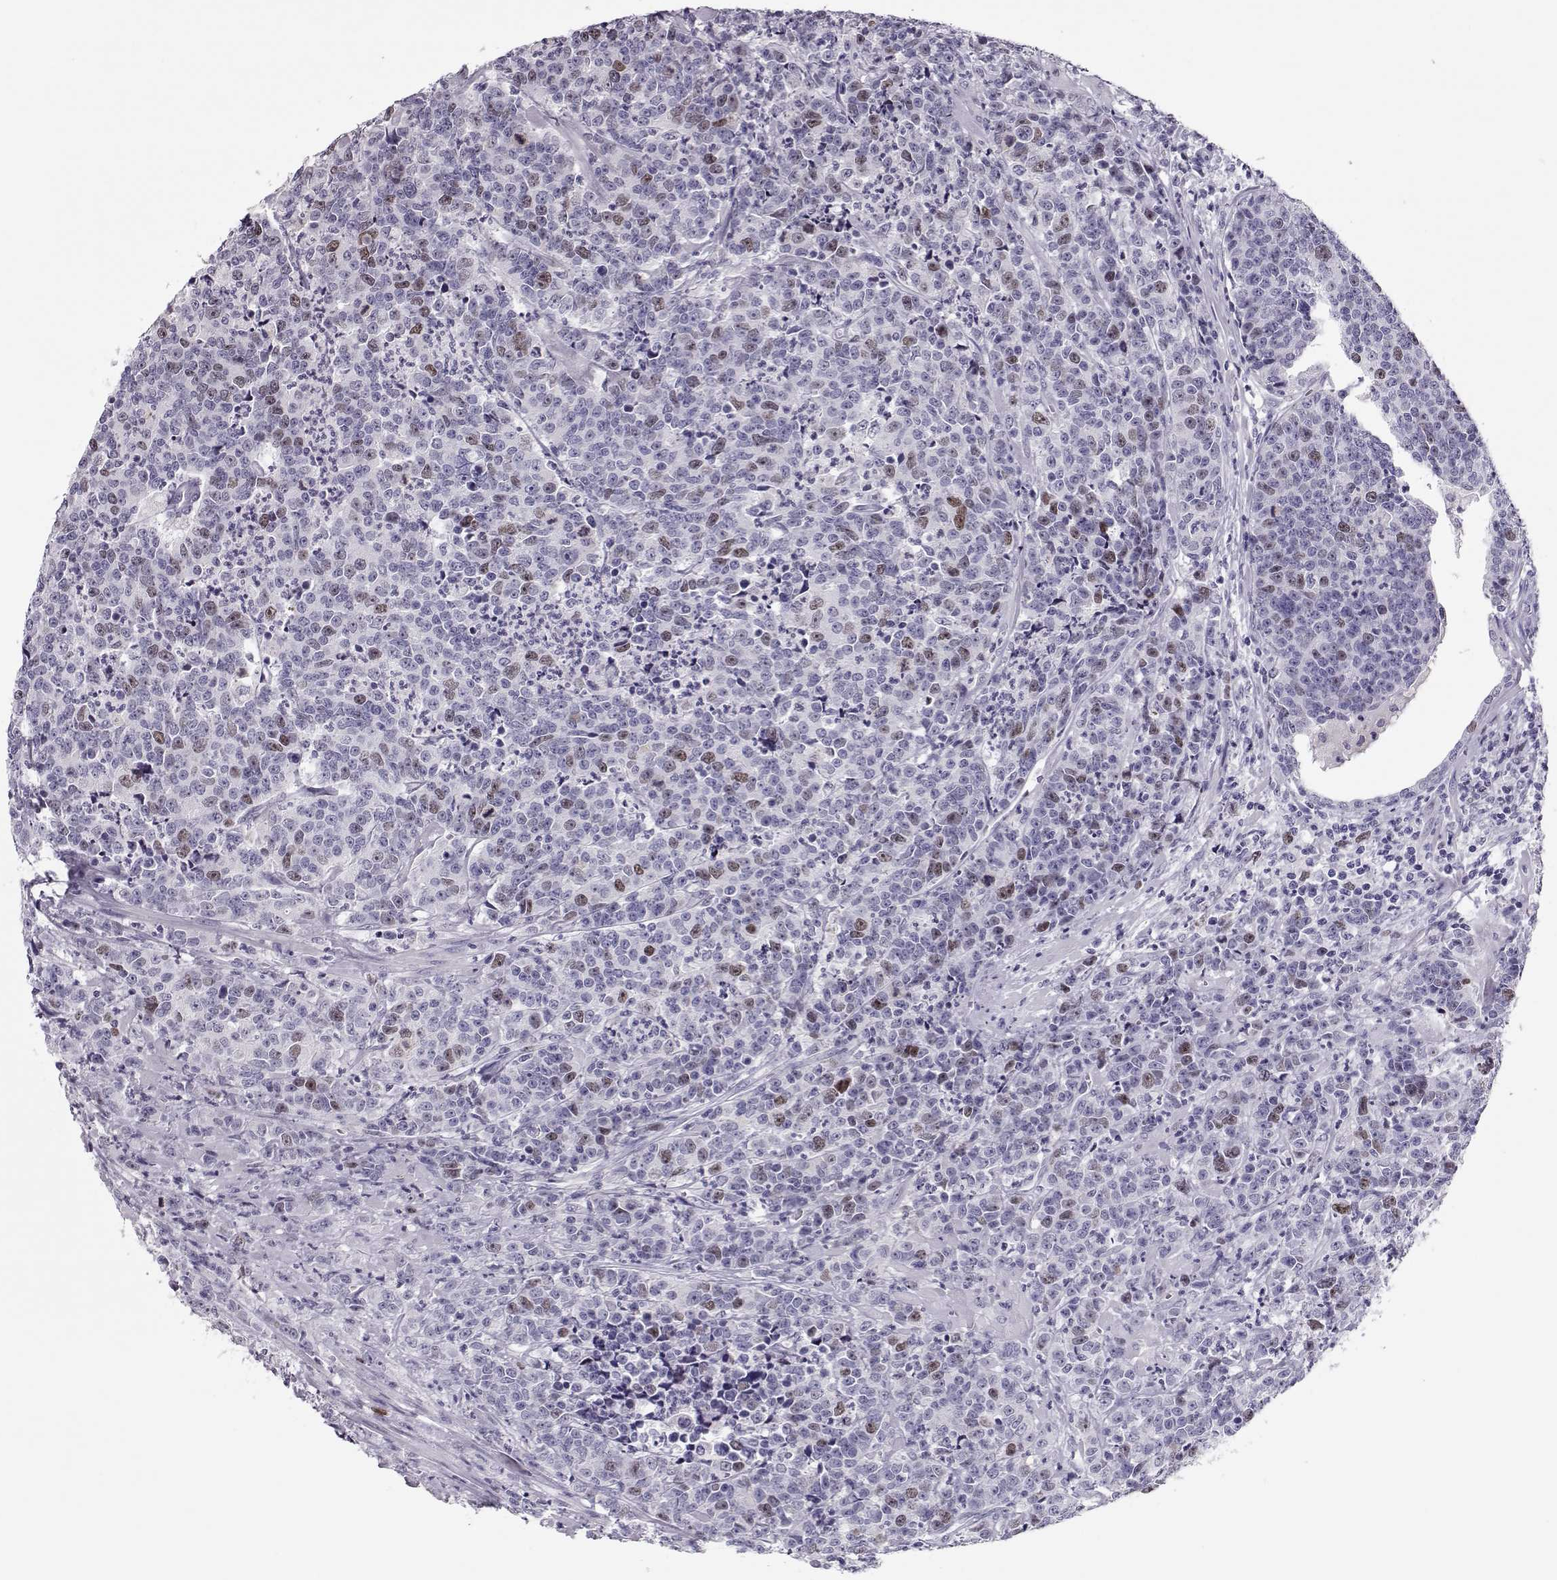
{"staining": {"intensity": "moderate", "quantity": "<25%", "location": "nuclear"}, "tissue": "prostate cancer", "cell_type": "Tumor cells", "image_type": "cancer", "snomed": [{"axis": "morphology", "description": "Adenocarcinoma, NOS"}, {"axis": "topography", "description": "Prostate"}], "caption": "Immunohistochemical staining of human prostate cancer (adenocarcinoma) displays moderate nuclear protein expression in about <25% of tumor cells.", "gene": "SGO1", "patient": {"sex": "male", "age": 67}}